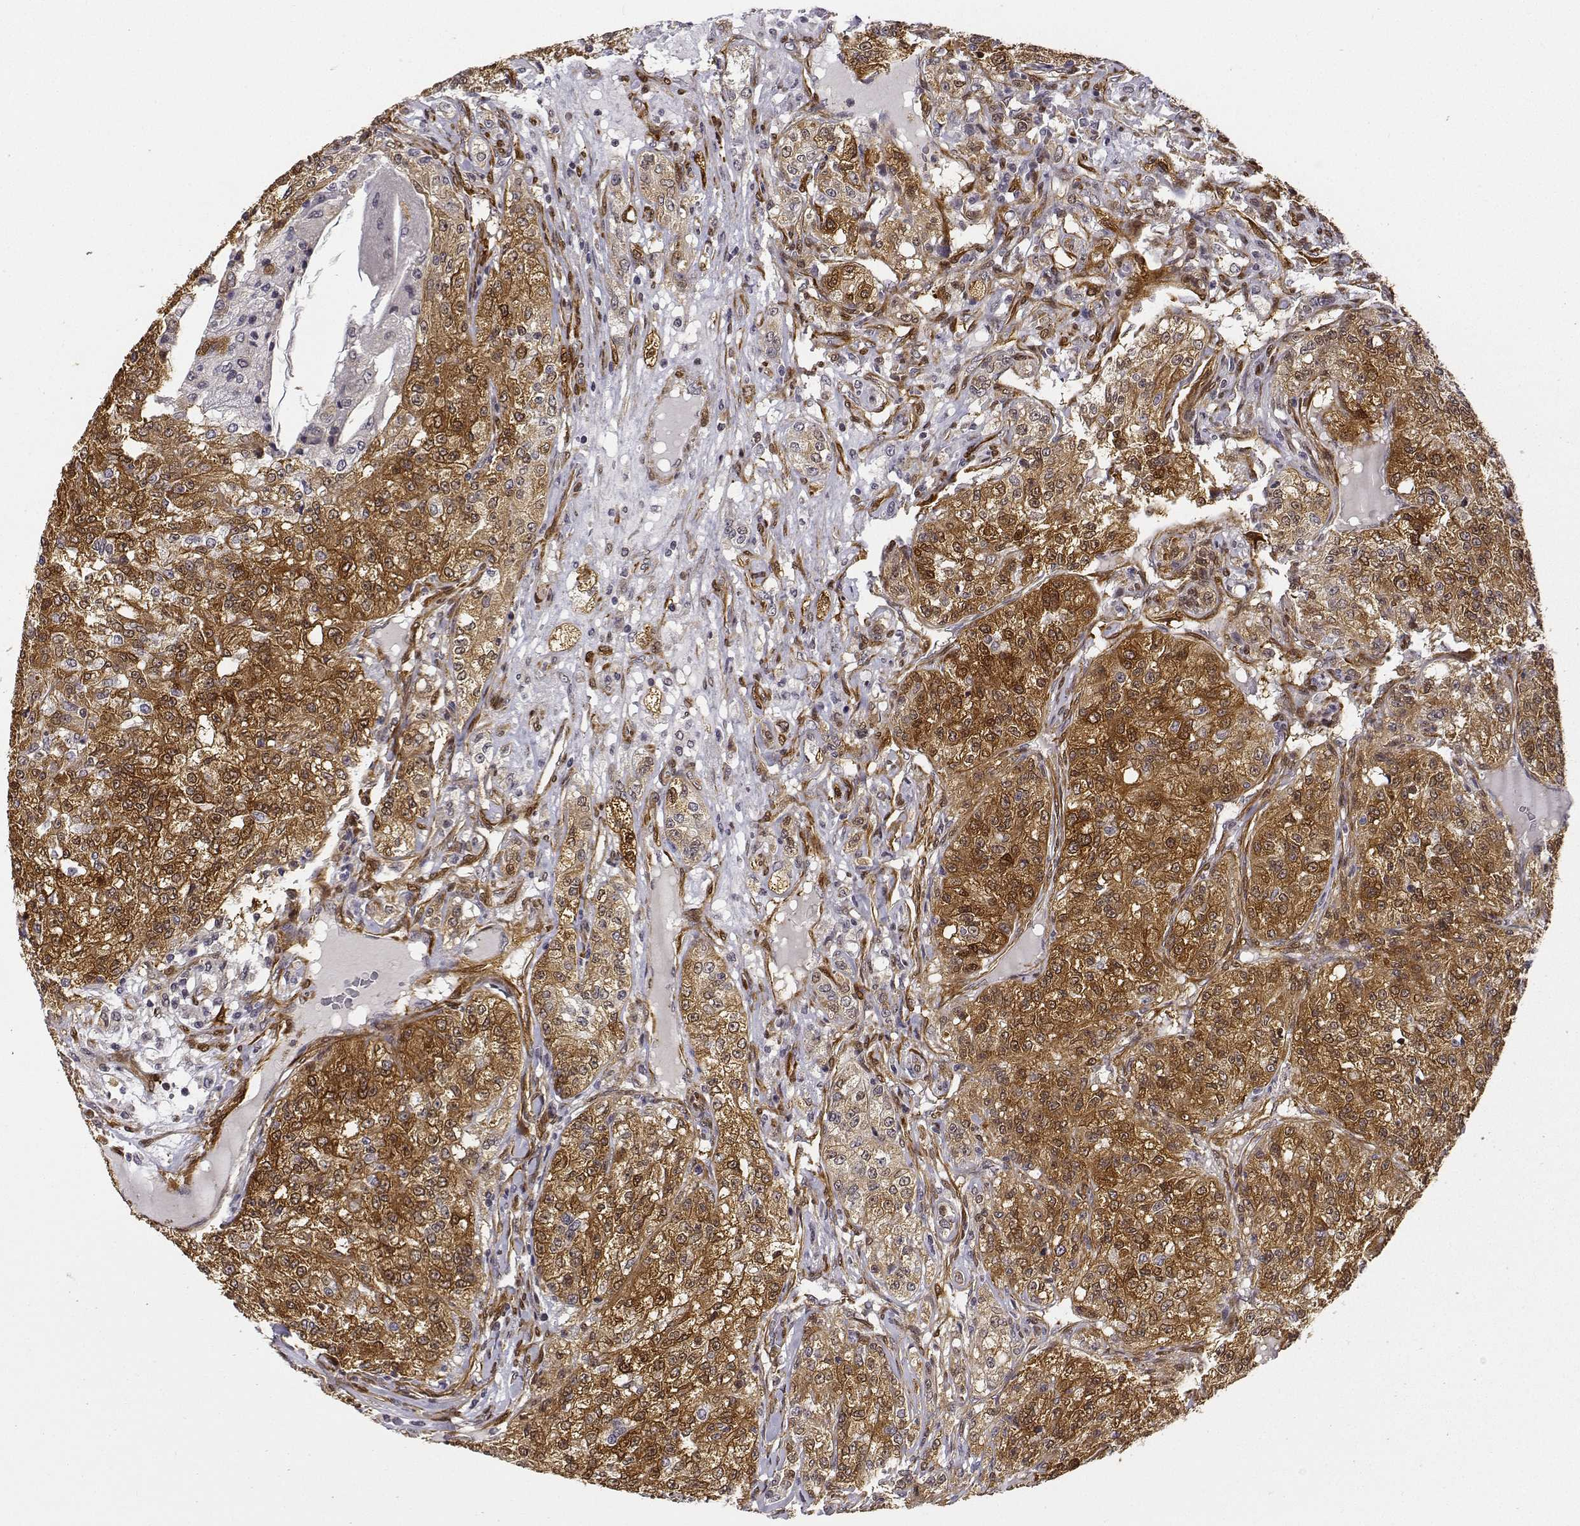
{"staining": {"intensity": "strong", "quantity": ">75%", "location": "cytoplasmic/membranous,nuclear"}, "tissue": "renal cancer", "cell_type": "Tumor cells", "image_type": "cancer", "snomed": [{"axis": "morphology", "description": "Adenocarcinoma, NOS"}, {"axis": "topography", "description": "Kidney"}], "caption": "This photomicrograph displays immunohistochemistry (IHC) staining of adenocarcinoma (renal), with high strong cytoplasmic/membranous and nuclear staining in about >75% of tumor cells.", "gene": "PHGDH", "patient": {"sex": "female", "age": 63}}